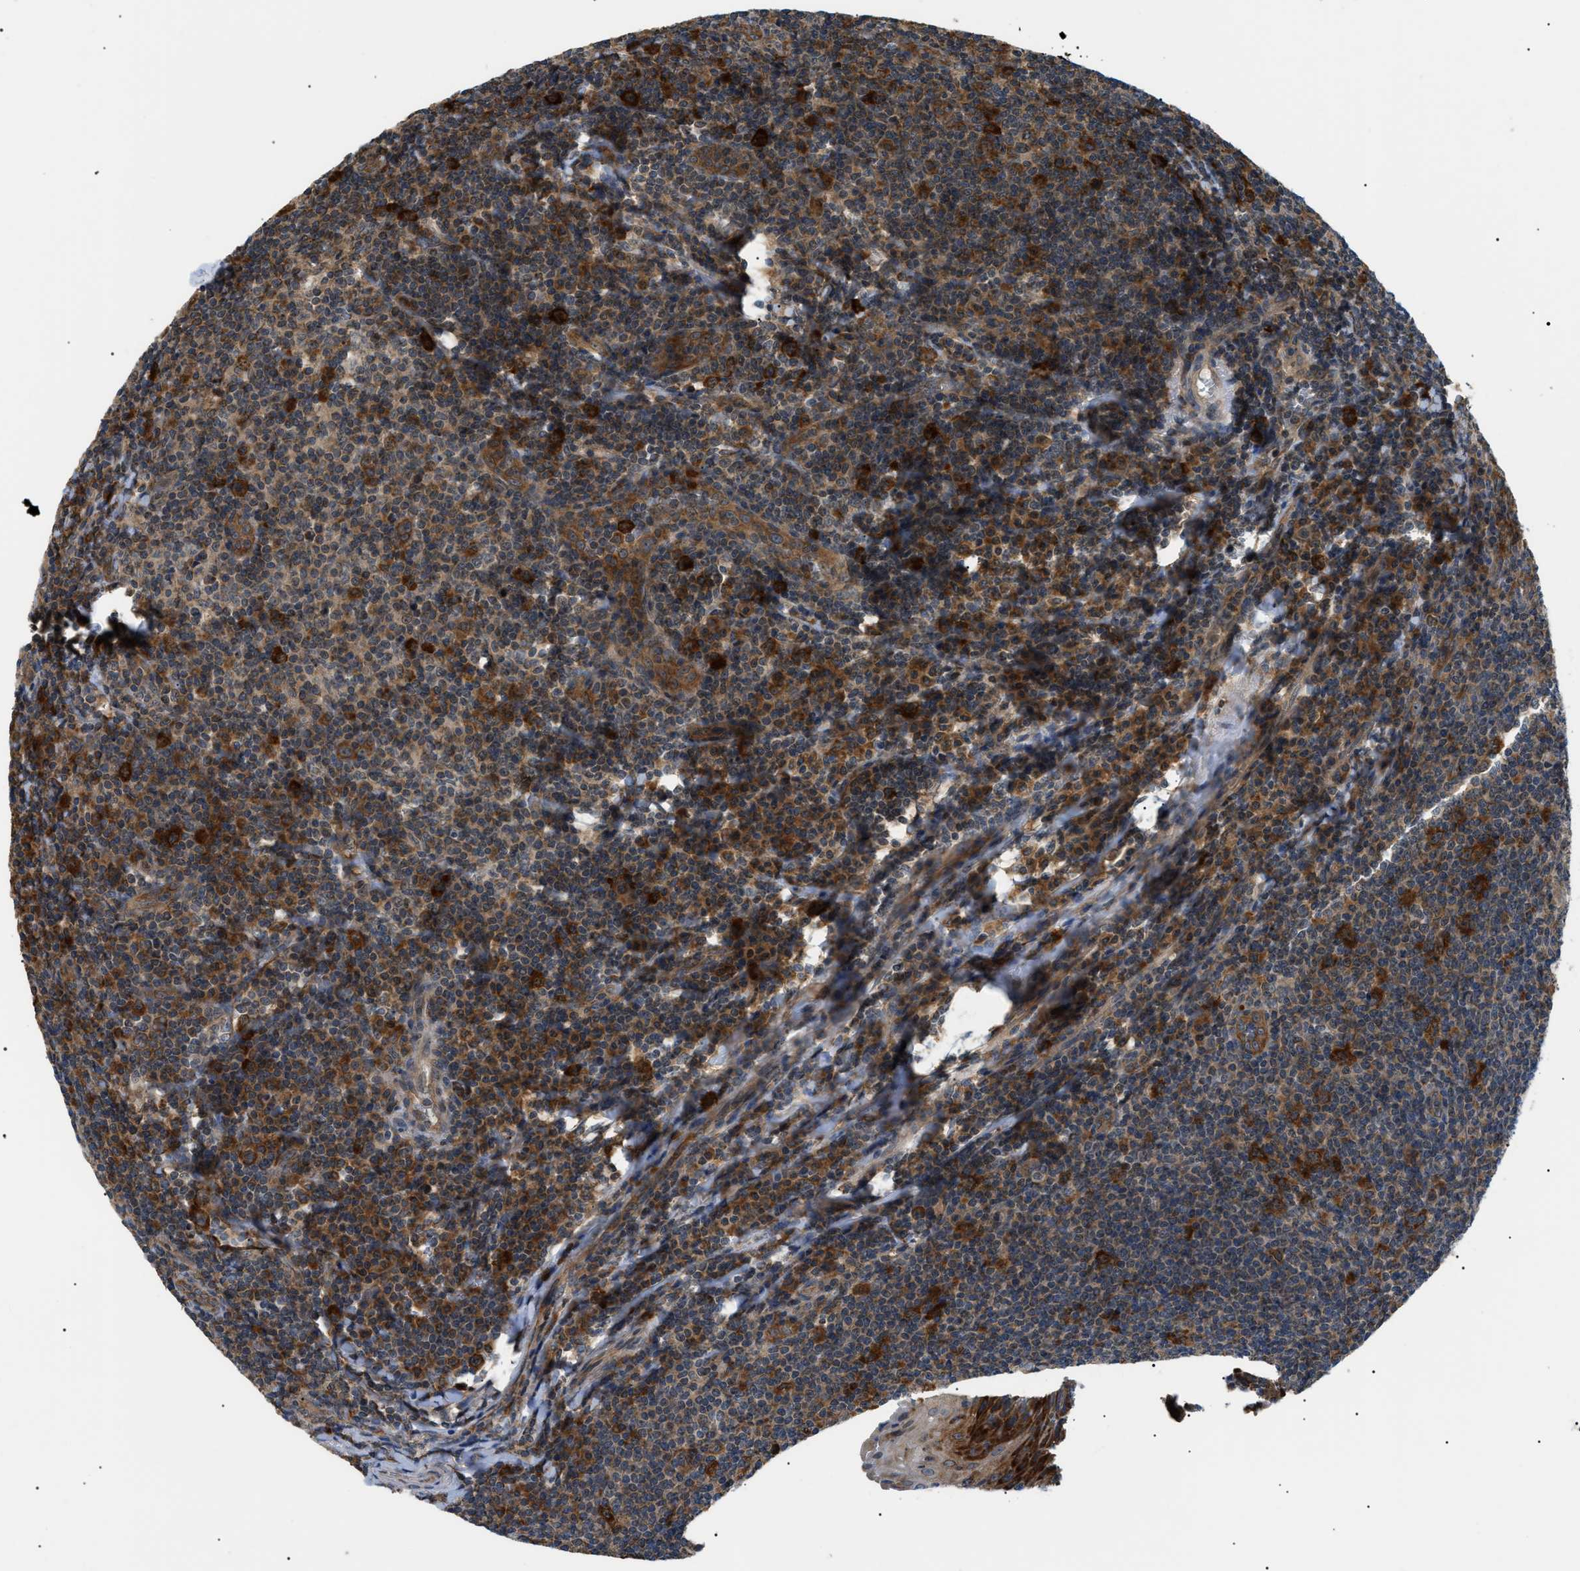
{"staining": {"intensity": "strong", "quantity": "<25%", "location": "cytoplasmic/membranous"}, "tissue": "tonsil", "cell_type": "Germinal center cells", "image_type": "normal", "snomed": [{"axis": "morphology", "description": "Normal tissue, NOS"}, {"axis": "topography", "description": "Tonsil"}], "caption": "Unremarkable tonsil was stained to show a protein in brown. There is medium levels of strong cytoplasmic/membranous positivity in about <25% of germinal center cells. The protein of interest is stained brown, and the nuclei are stained in blue (DAB (3,3'-diaminobenzidine) IHC with brightfield microscopy, high magnification).", "gene": "SRPK1", "patient": {"sex": "male", "age": 37}}